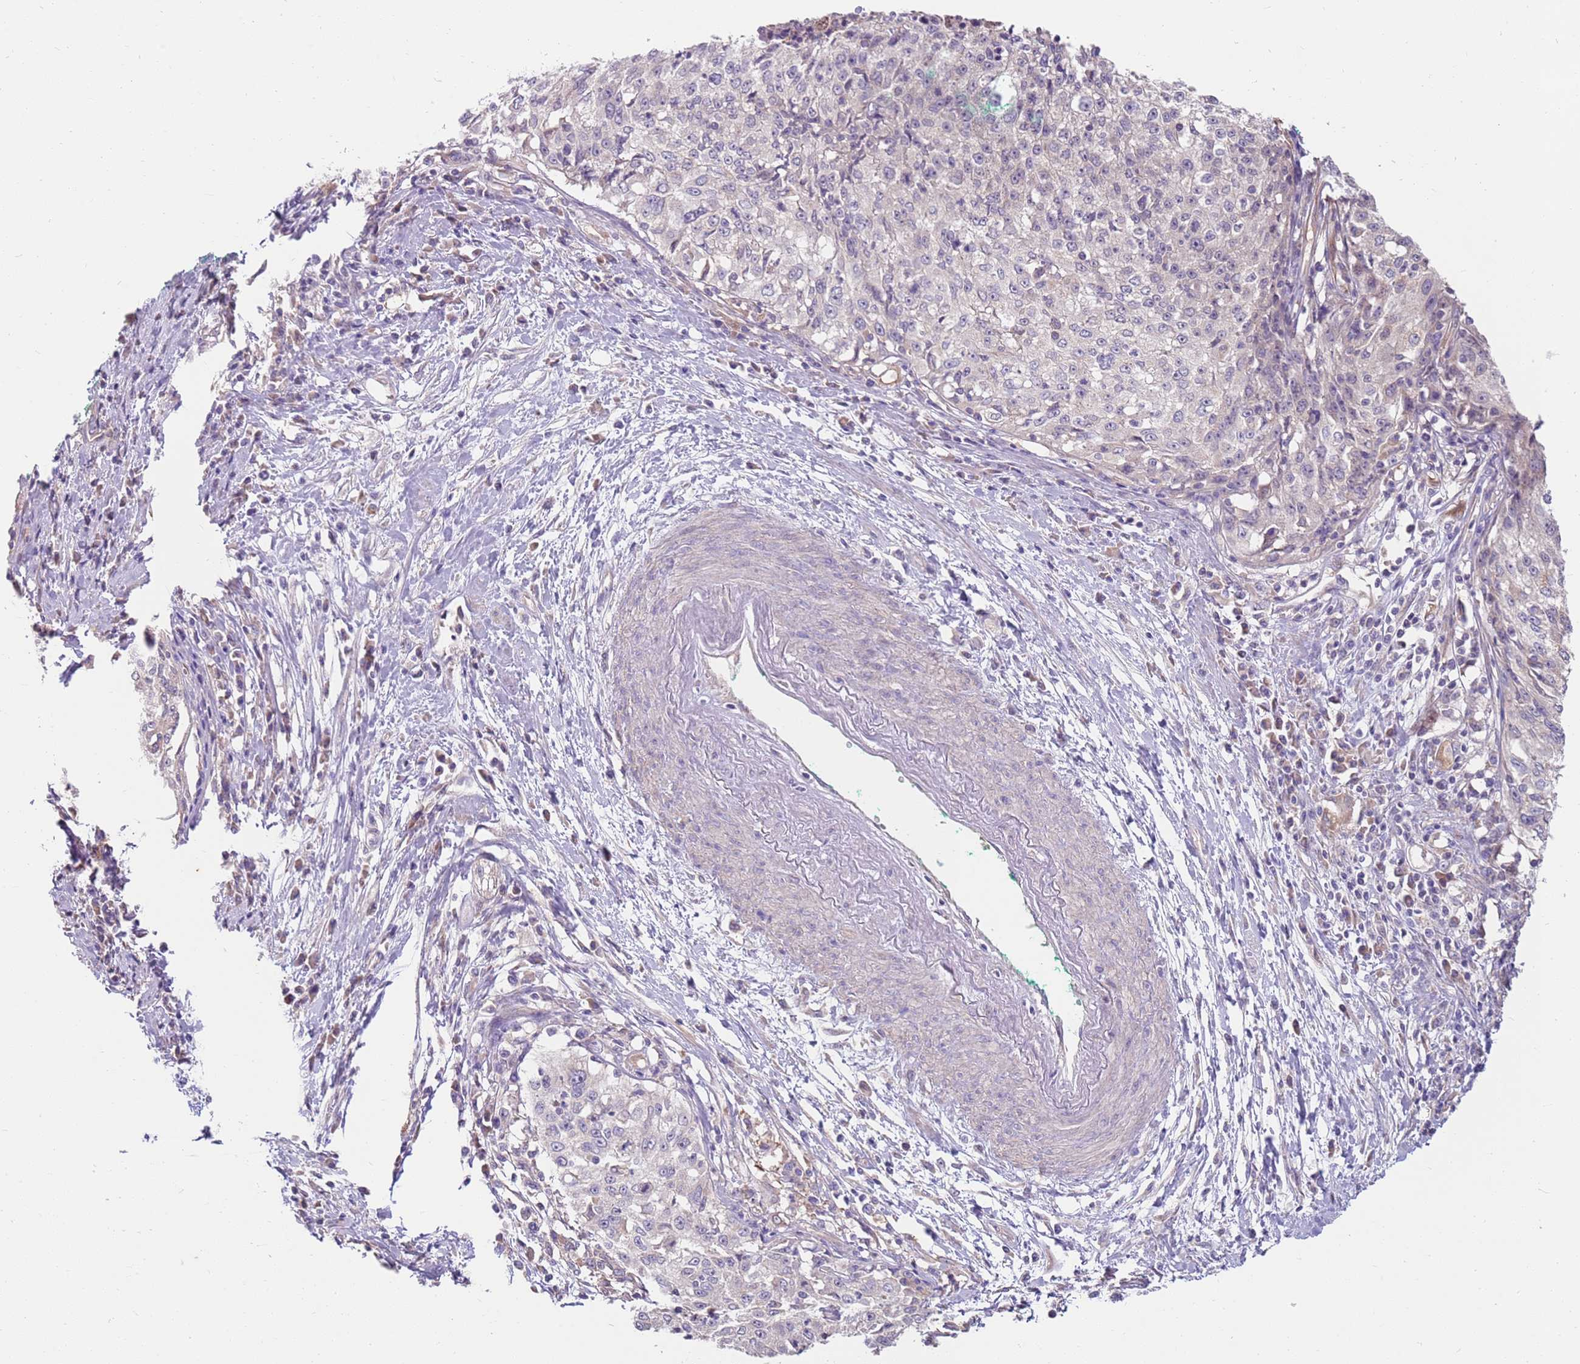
{"staining": {"intensity": "negative", "quantity": "none", "location": "none"}, "tissue": "cervical cancer", "cell_type": "Tumor cells", "image_type": "cancer", "snomed": [{"axis": "morphology", "description": "Squamous cell carcinoma, NOS"}, {"axis": "topography", "description": "Cervix"}], "caption": "This histopathology image is of cervical cancer (squamous cell carcinoma) stained with IHC to label a protein in brown with the nuclei are counter-stained blue. There is no staining in tumor cells.", "gene": "SLC44A4", "patient": {"sex": "female", "age": 57}}